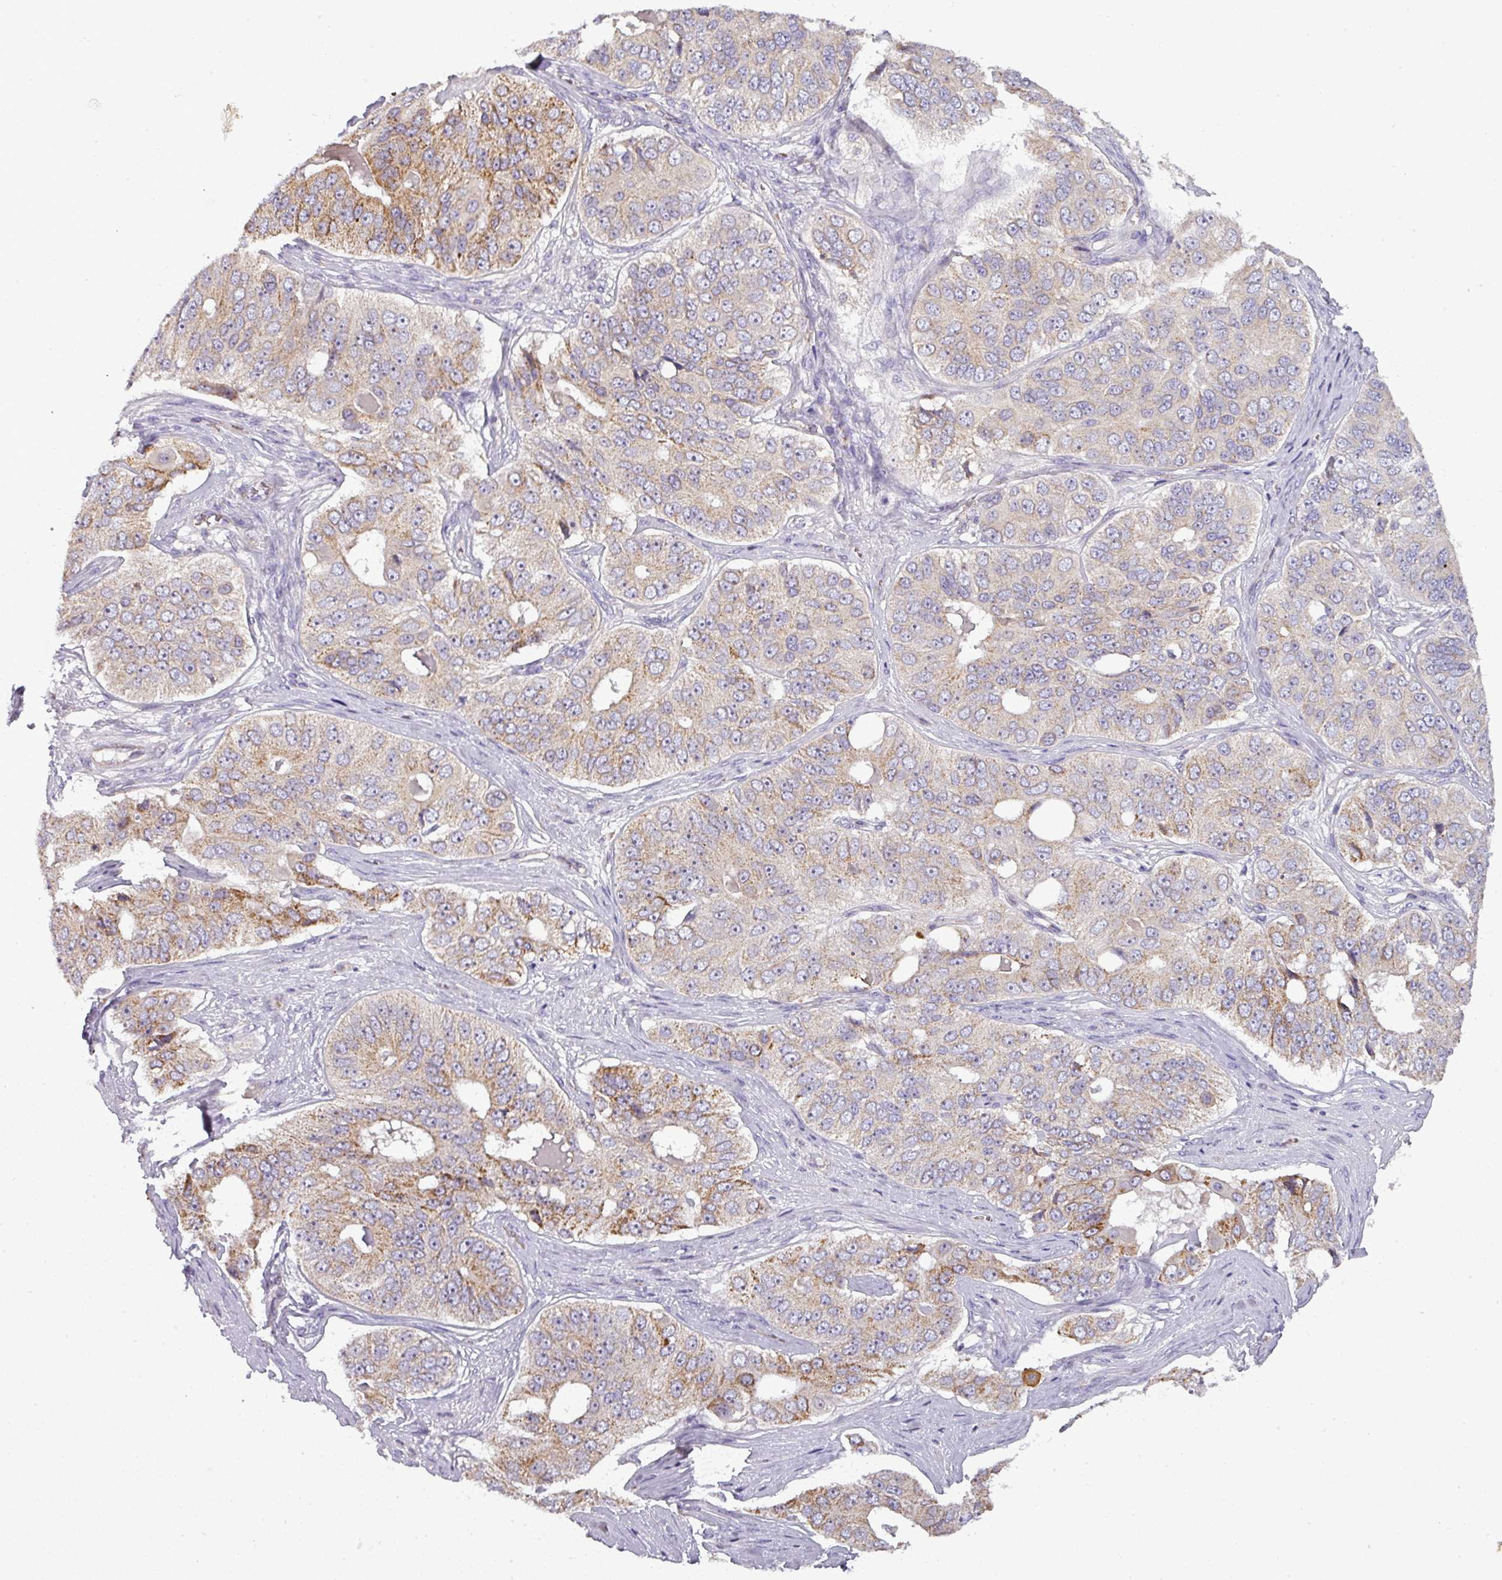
{"staining": {"intensity": "moderate", "quantity": "25%-75%", "location": "cytoplasmic/membranous"}, "tissue": "ovarian cancer", "cell_type": "Tumor cells", "image_type": "cancer", "snomed": [{"axis": "morphology", "description": "Carcinoma, endometroid"}, {"axis": "topography", "description": "Ovary"}], "caption": "IHC (DAB) staining of endometroid carcinoma (ovarian) reveals moderate cytoplasmic/membranous protein staining in approximately 25%-75% of tumor cells. Using DAB (brown) and hematoxylin (blue) stains, captured at high magnification using brightfield microscopy.", "gene": "PNMA6A", "patient": {"sex": "female", "age": 51}}